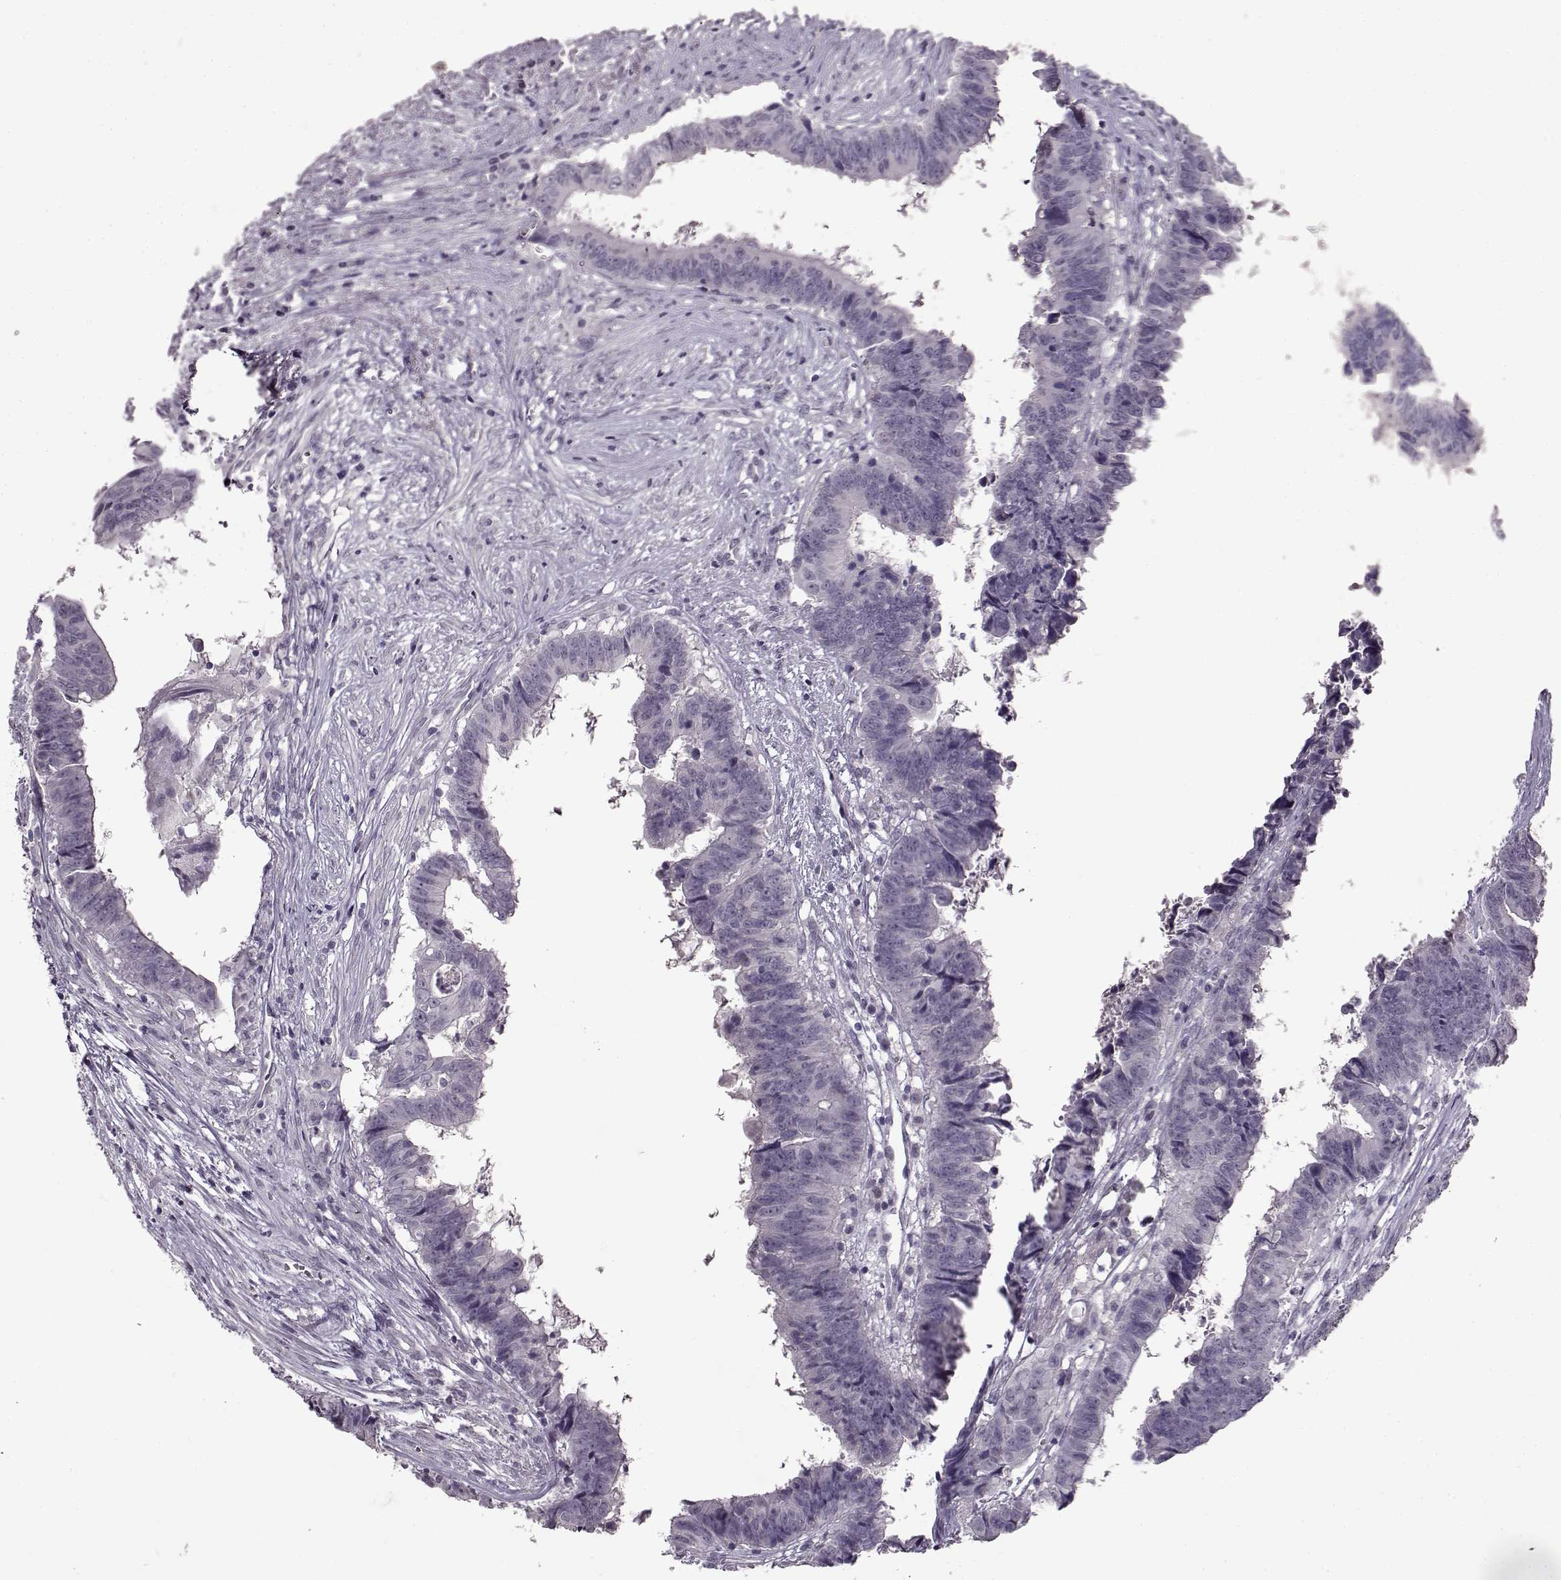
{"staining": {"intensity": "negative", "quantity": "none", "location": "none"}, "tissue": "colorectal cancer", "cell_type": "Tumor cells", "image_type": "cancer", "snomed": [{"axis": "morphology", "description": "Adenocarcinoma, NOS"}, {"axis": "topography", "description": "Colon"}], "caption": "This micrograph is of adenocarcinoma (colorectal) stained with immunohistochemistry (IHC) to label a protein in brown with the nuclei are counter-stained blue. There is no staining in tumor cells.", "gene": "FSHB", "patient": {"sex": "female", "age": 82}}